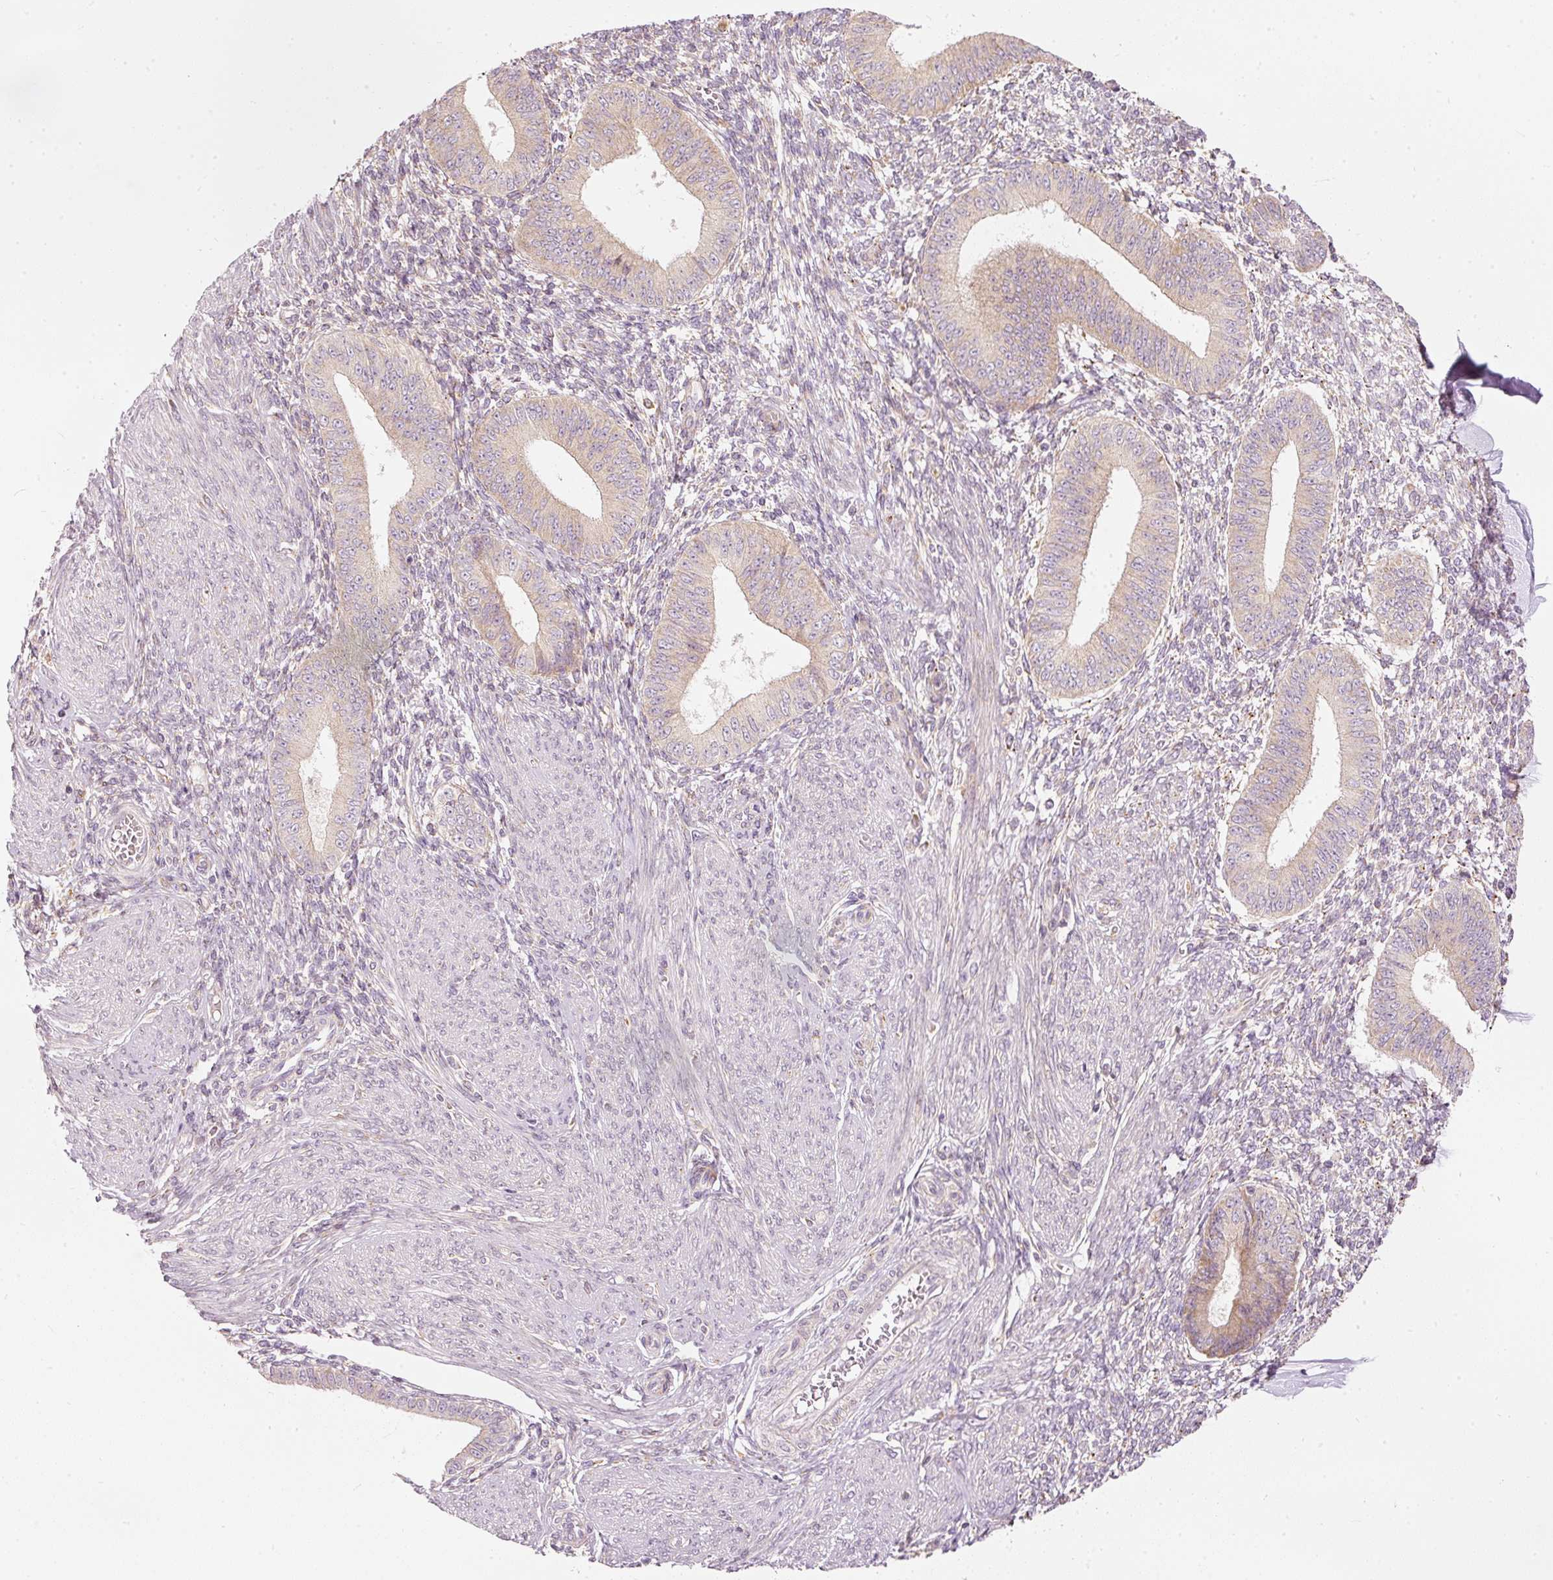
{"staining": {"intensity": "negative", "quantity": "none", "location": "none"}, "tissue": "endometrium", "cell_type": "Cells in endometrial stroma", "image_type": "normal", "snomed": [{"axis": "morphology", "description": "Normal tissue, NOS"}, {"axis": "topography", "description": "Endometrium"}], "caption": "Immunohistochemistry (IHC) photomicrograph of normal endometrium: human endometrium stained with DAB (3,3'-diaminobenzidine) displays no significant protein expression in cells in endometrial stroma.", "gene": "SNAPC5", "patient": {"sex": "female", "age": 49}}